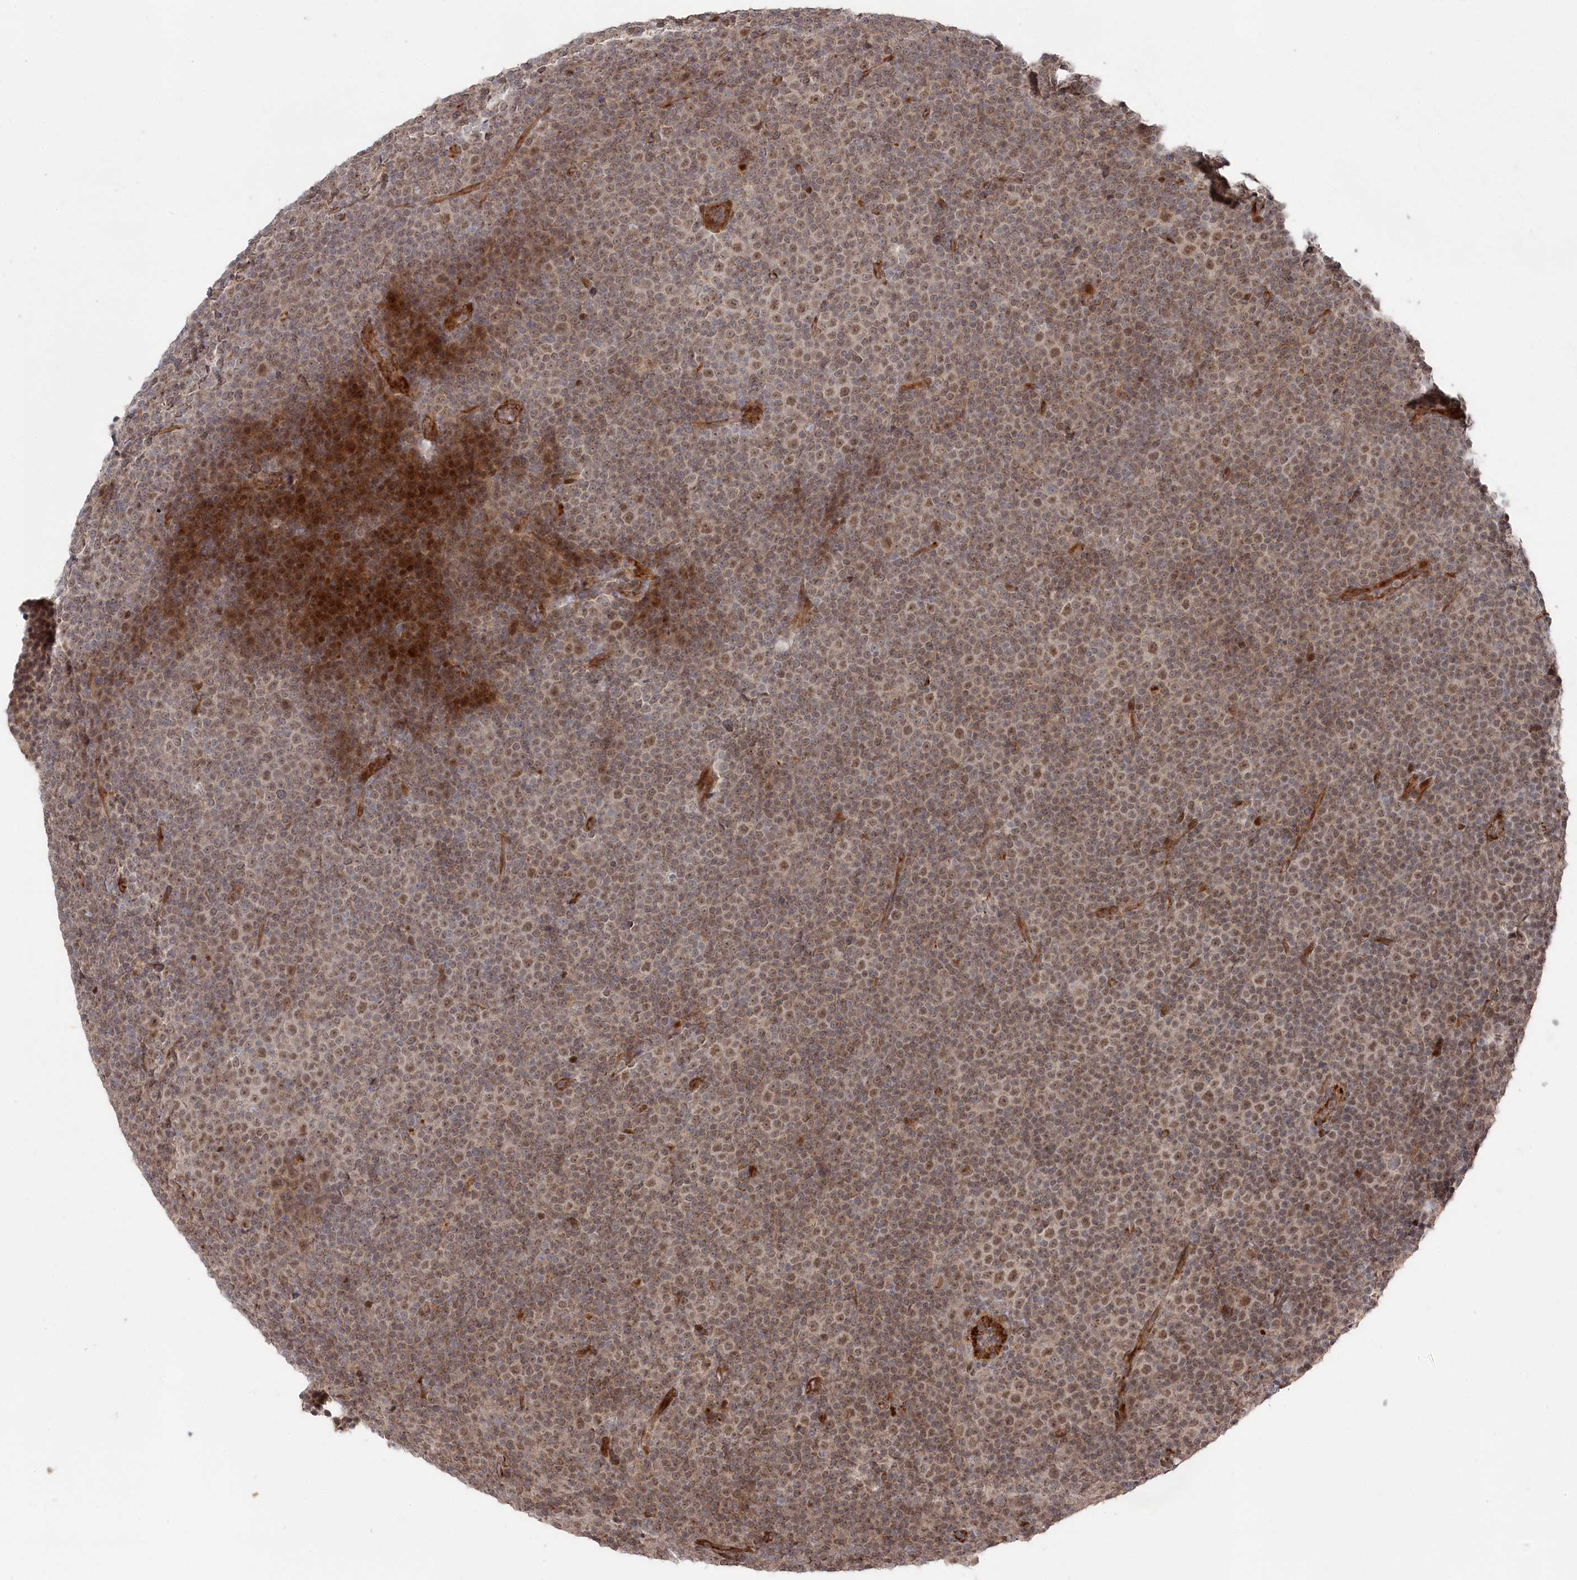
{"staining": {"intensity": "moderate", "quantity": "25%-75%", "location": "cytoplasmic/membranous,nuclear"}, "tissue": "lymphoma", "cell_type": "Tumor cells", "image_type": "cancer", "snomed": [{"axis": "morphology", "description": "Malignant lymphoma, non-Hodgkin's type, Low grade"}, {"axis": "topography", "description": "Lymph node"}], "caption": "A medium amount of moderate cytoplasmic/membranous and nuclear expression is seen in approximately 25%-75% of tumor cells in lymphoma tissue. Nuclei are stained in blue.", "gene": "POLR3A", "patient": {"sex": "female", "age": 67}}